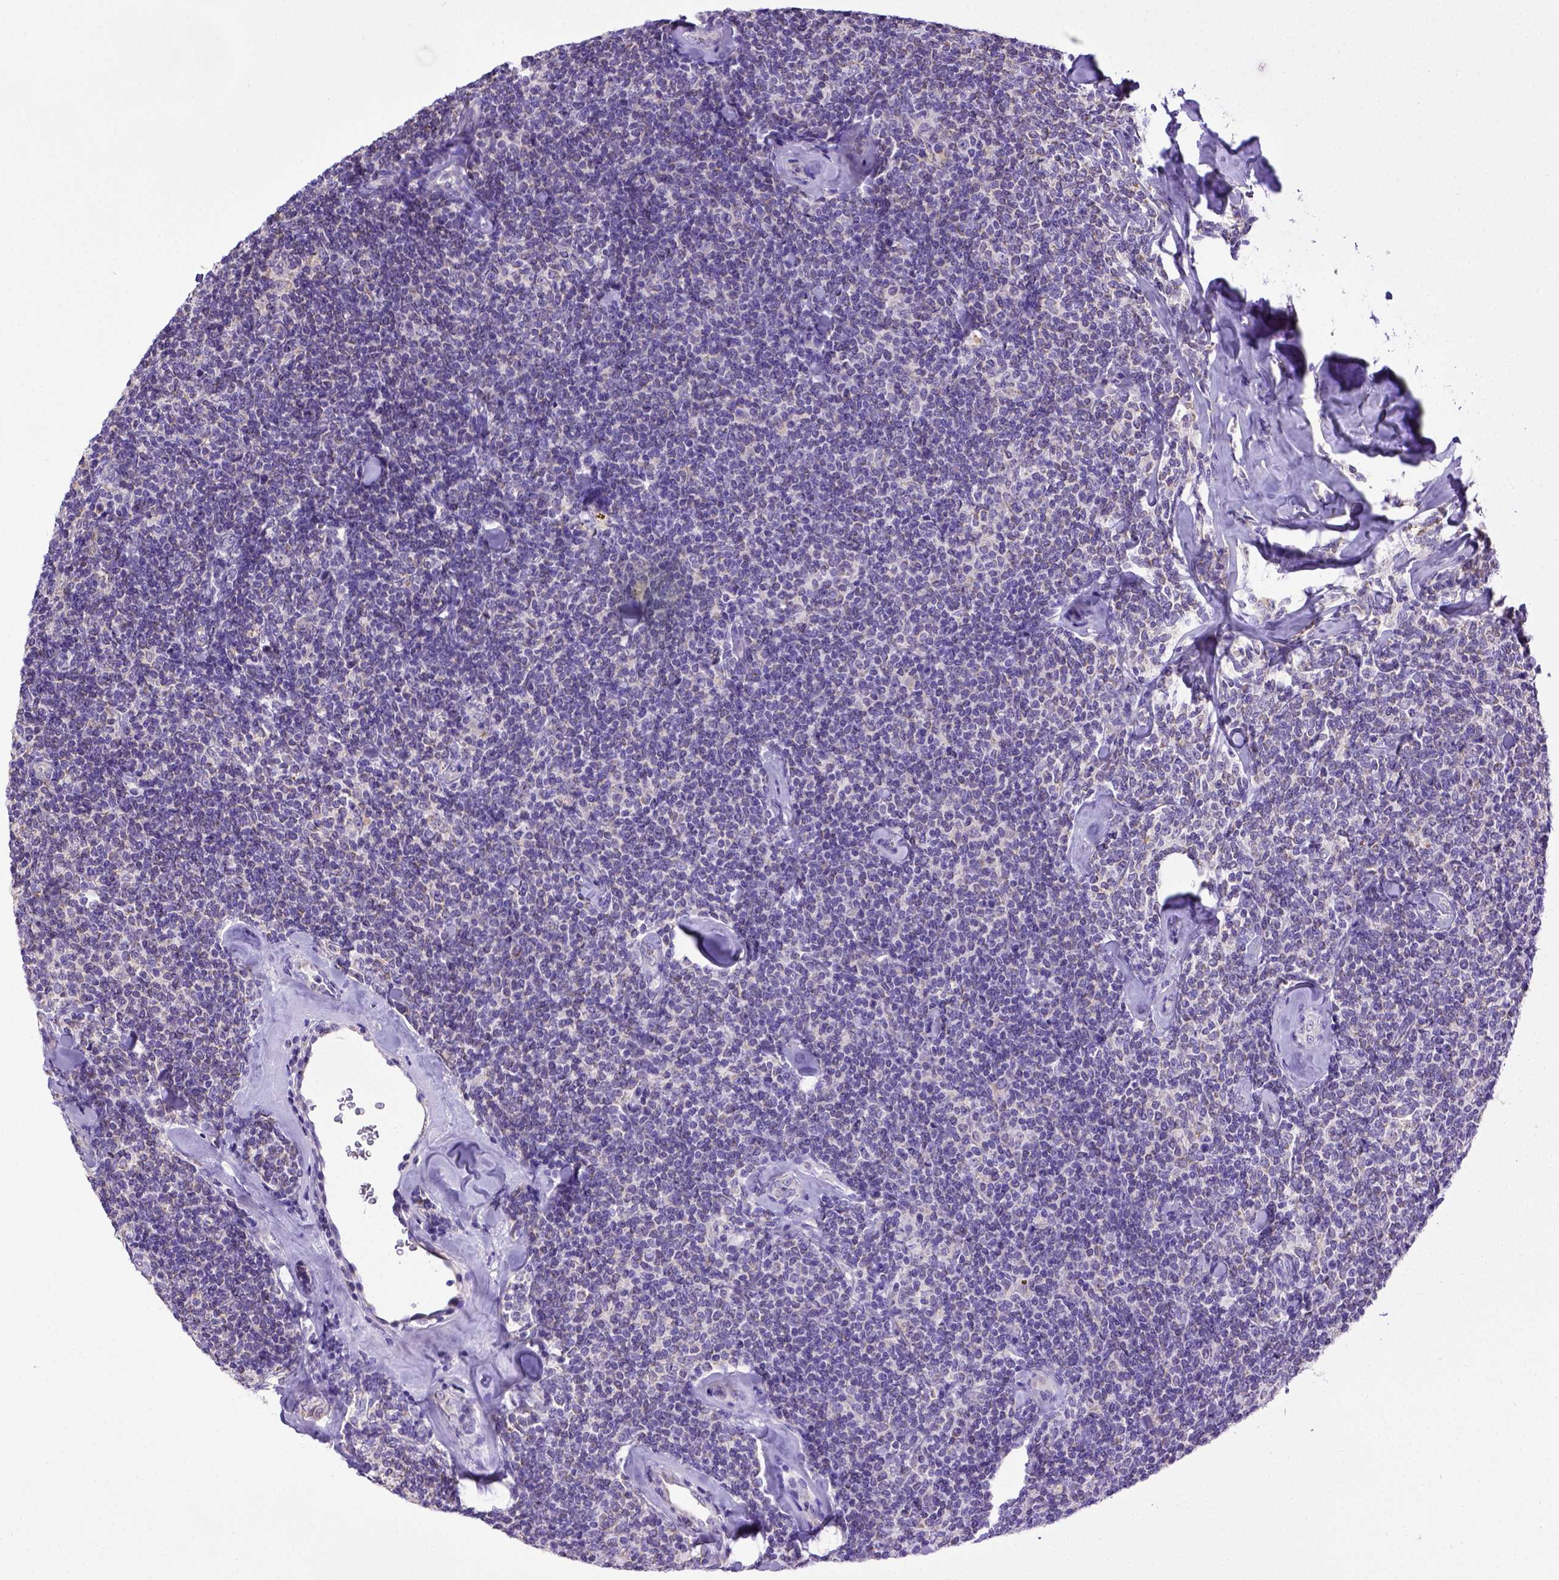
{"staining": {"intensity": "negative", "quantity": "none", "location": "none"}, "tissue": "lymphoma", "cell_type": "Tumor cells", "image_type": "cancer", "snomed": [{"axis": "morphology", "description": "Malignant lymphoma, non-Hodgkin's type, Low grade"}, {"axis": "topography", "description": "Lymph node"}], "caption": "Tumor cells show no significant protein expression in lymphoma.", "gene": "SPEF1", "patient": {"sex": "female", "age": 56}}